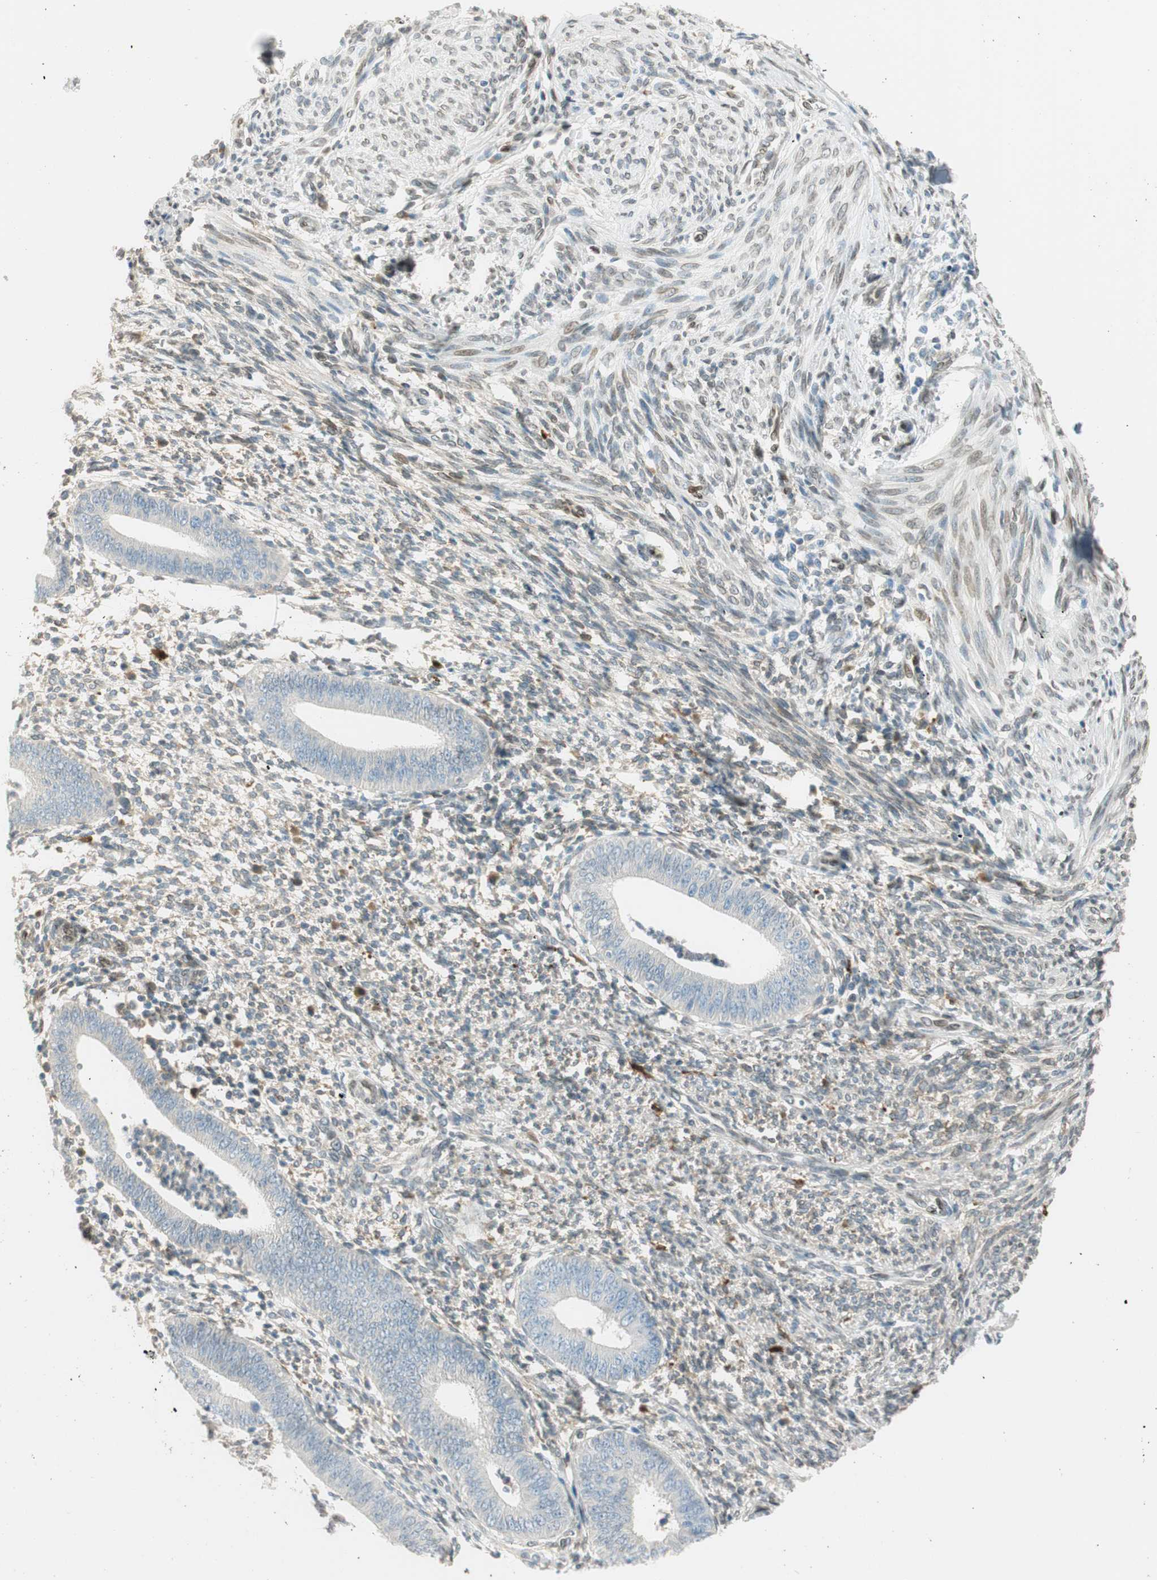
{"staining": {"intensity": "weak", "quantity": "25%-75%", "location": "cytoplasmic/membranous"}, "tissue": "endometrium", "cell_type": "Cells in endometrial stroma", "image_type": "normal", "snomed": [{"axis": "morphology", "description": "Normal tissue, NOS"}, {"axis": "topography", "description": "Endometrium"}], "caption": "Cells in endometrial stroma display low levels of weak cytoplasmic/membranous staining in approximately 25%-75% of cells in unremarkable endometrium.", "gene": "TMEM260", "patient": {"sex": "female", "age": 35}}